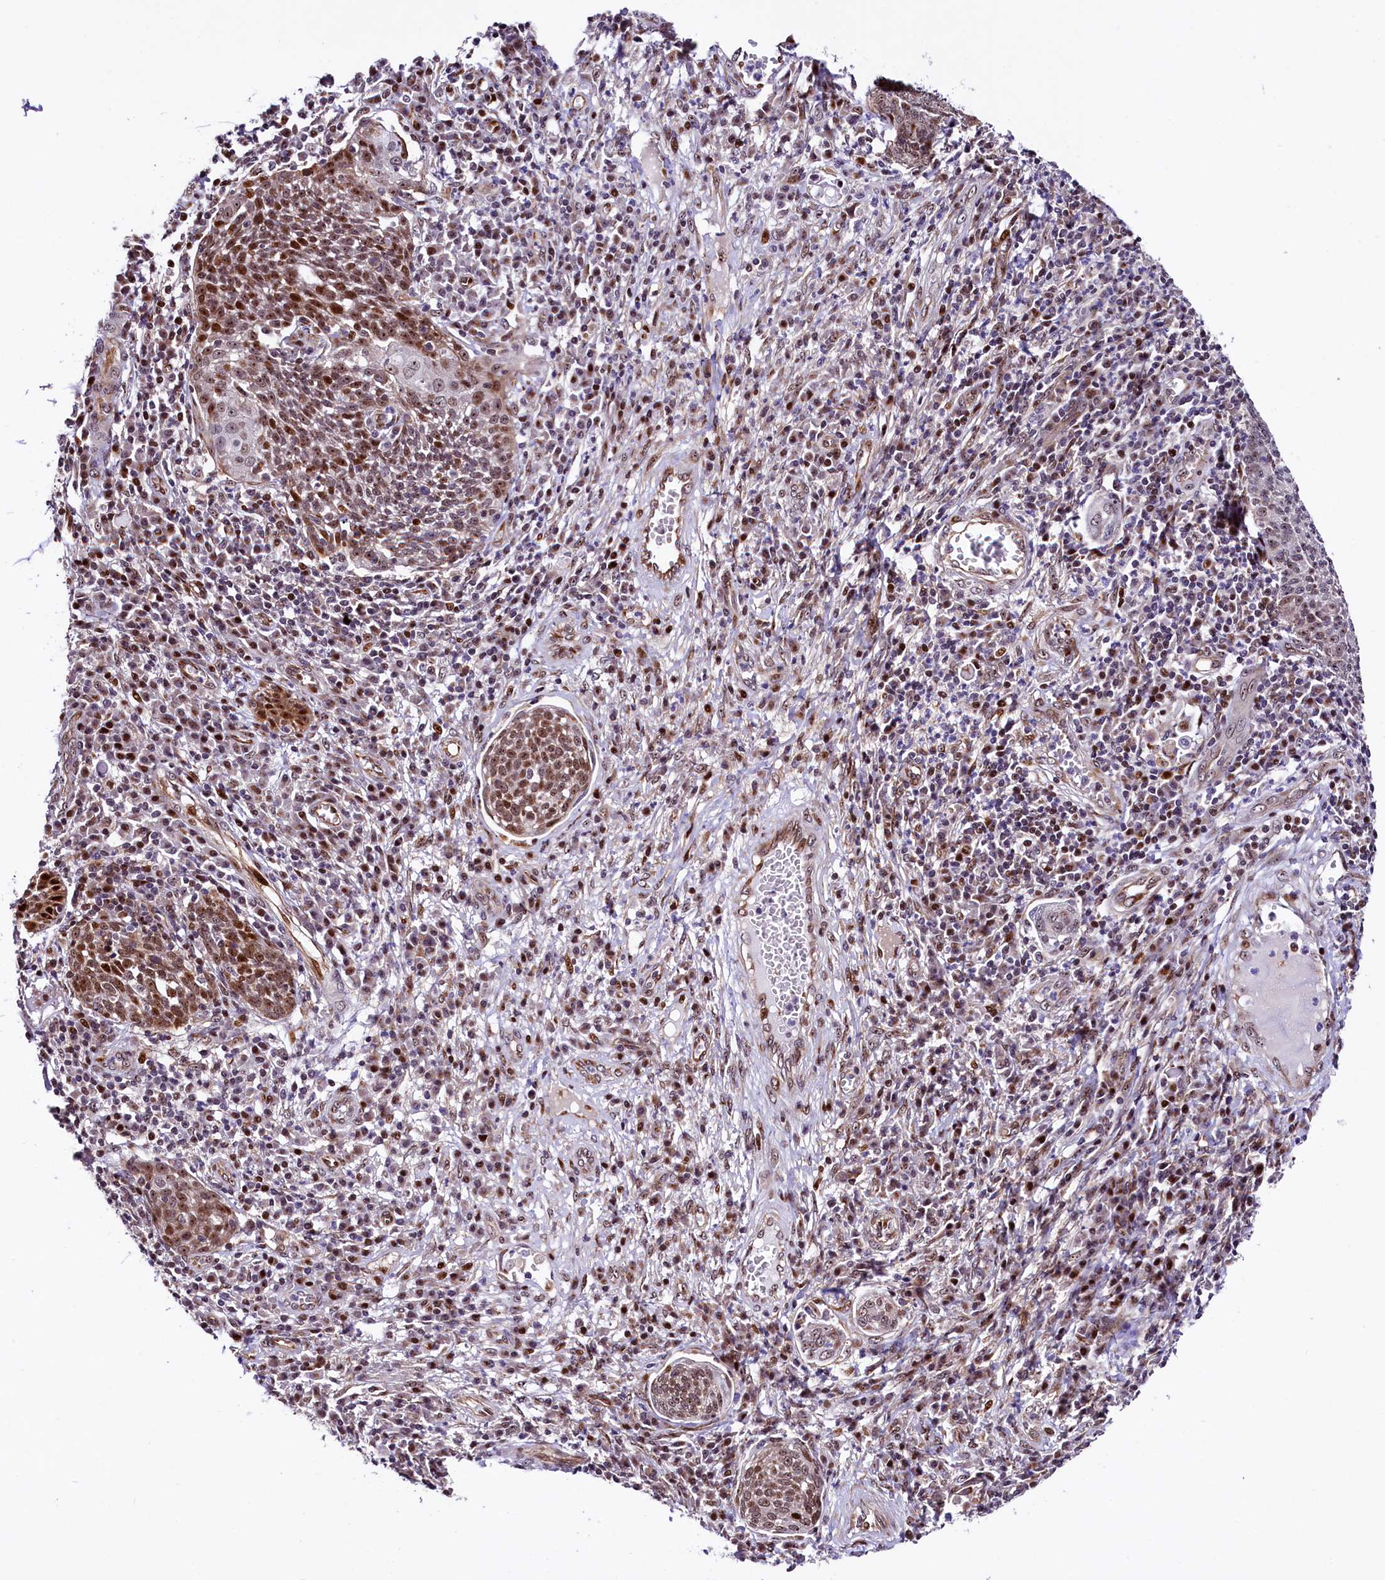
{"staining": {"intensity": "moderate", "quantity": "25%-75%", "location": "nuclear"}, "tissue": "cervical cancer", "cell_type": "Tumor cells", "image_type": "cancer", "snomed": [{"axis": "morphology", "description": "Squamous cell carcinoma, NOS"}, {"axis": "topography", "description": "Cervix"}], "caption": "Protein expression analysis of human squamous cell carcinoma (cervical) reveals moderate nuclear positivity in about 25%-75% of tumor cells. (DAB IHC with brightfield microscopy, high magnification).", "gene": "TRMT112", "patient": {"sex": "female", "age": 34}}